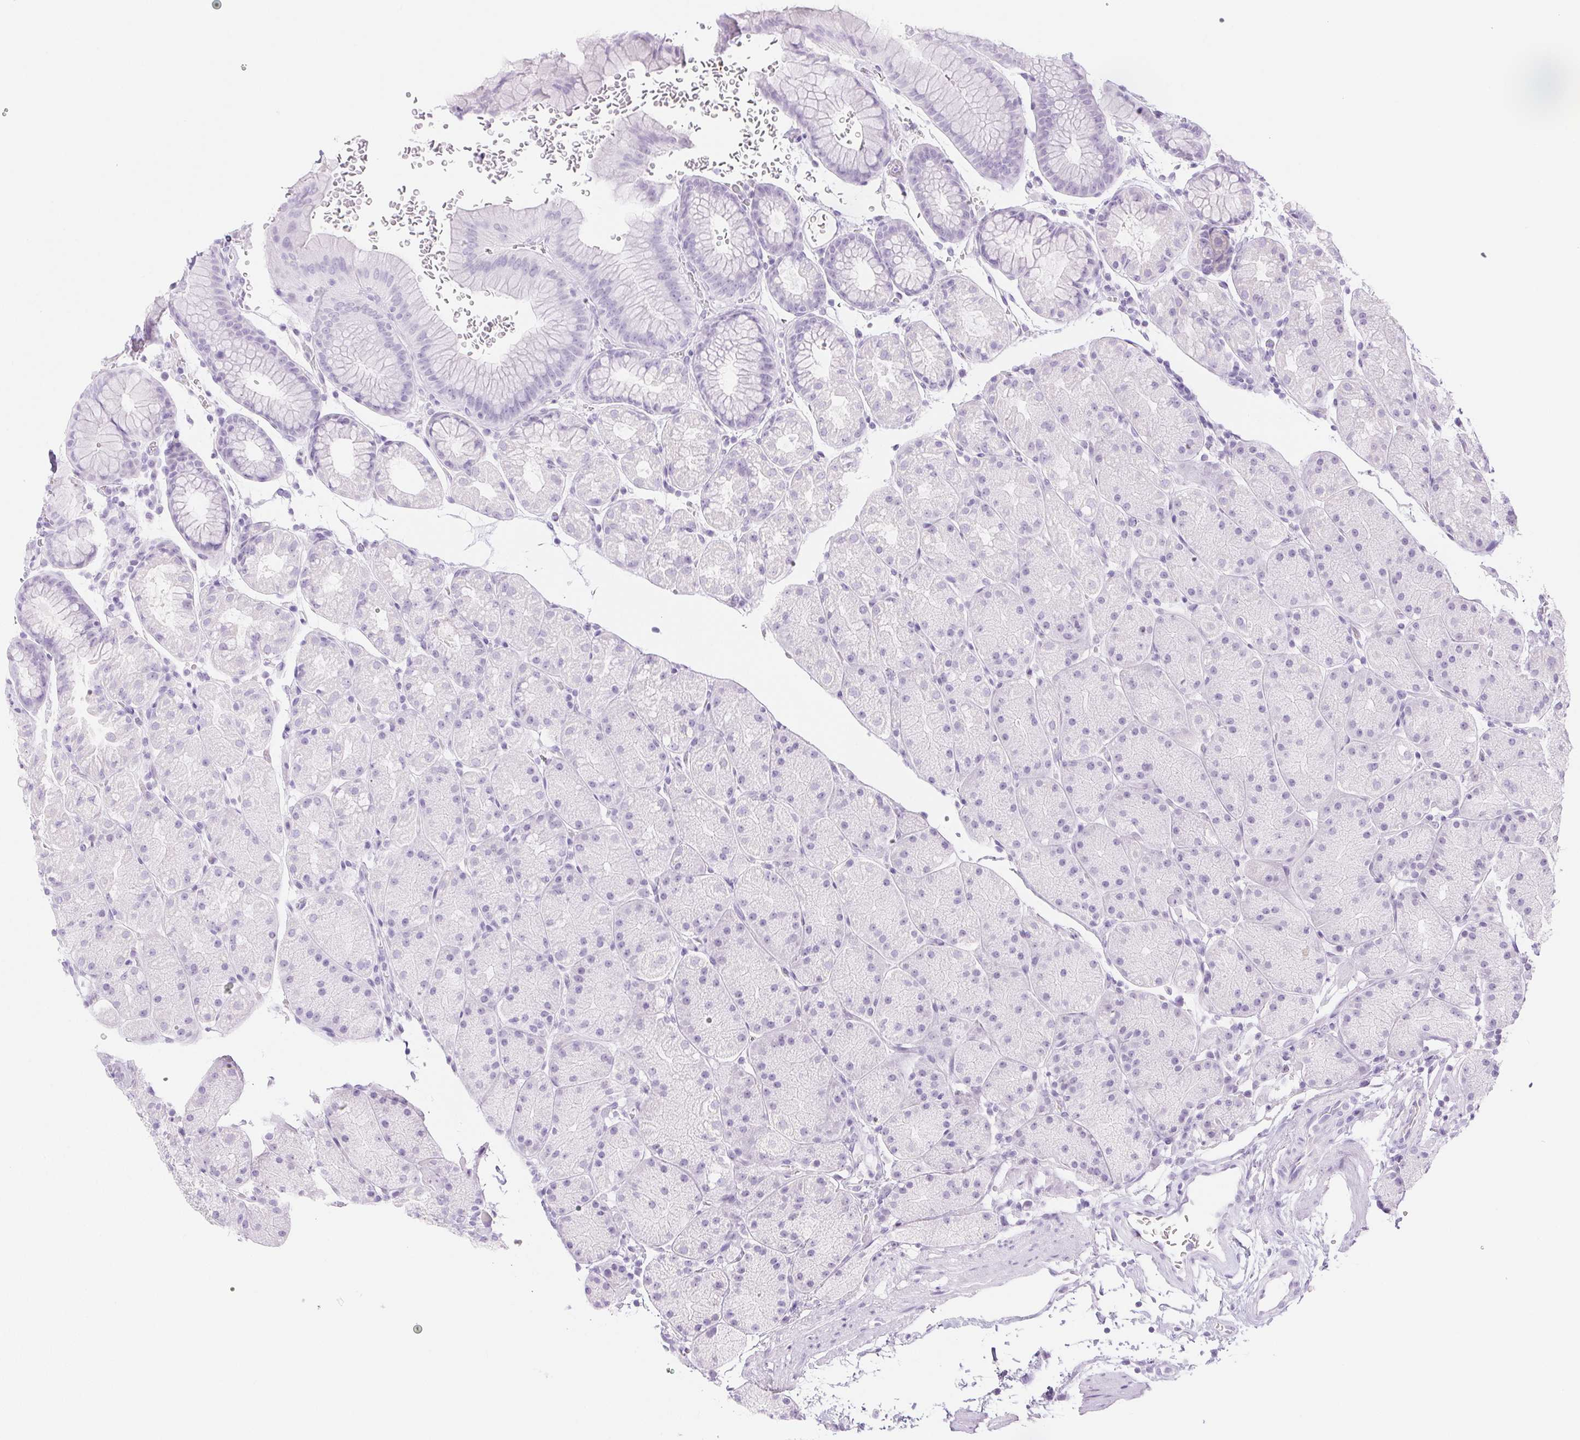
{"staining": {"intensity": "negative", "quantity": "none", "location": "none"}, "tissue": "stomach", "cell_type": "Glandular cells", "image_type": "normal", "snomed": [{"axis": "morphology", "description": "Normal tissue, NOS"}, {"axis": "topography", "description": "Stomach, upper"}, {"axis": "topography", "description": "Stomach"}], "caption": "An image of stomach stained for a protein reveals no brown staining in glandular cells.", "gene": "SPRR3", "patient": {"sex": "male", "age": 76}}